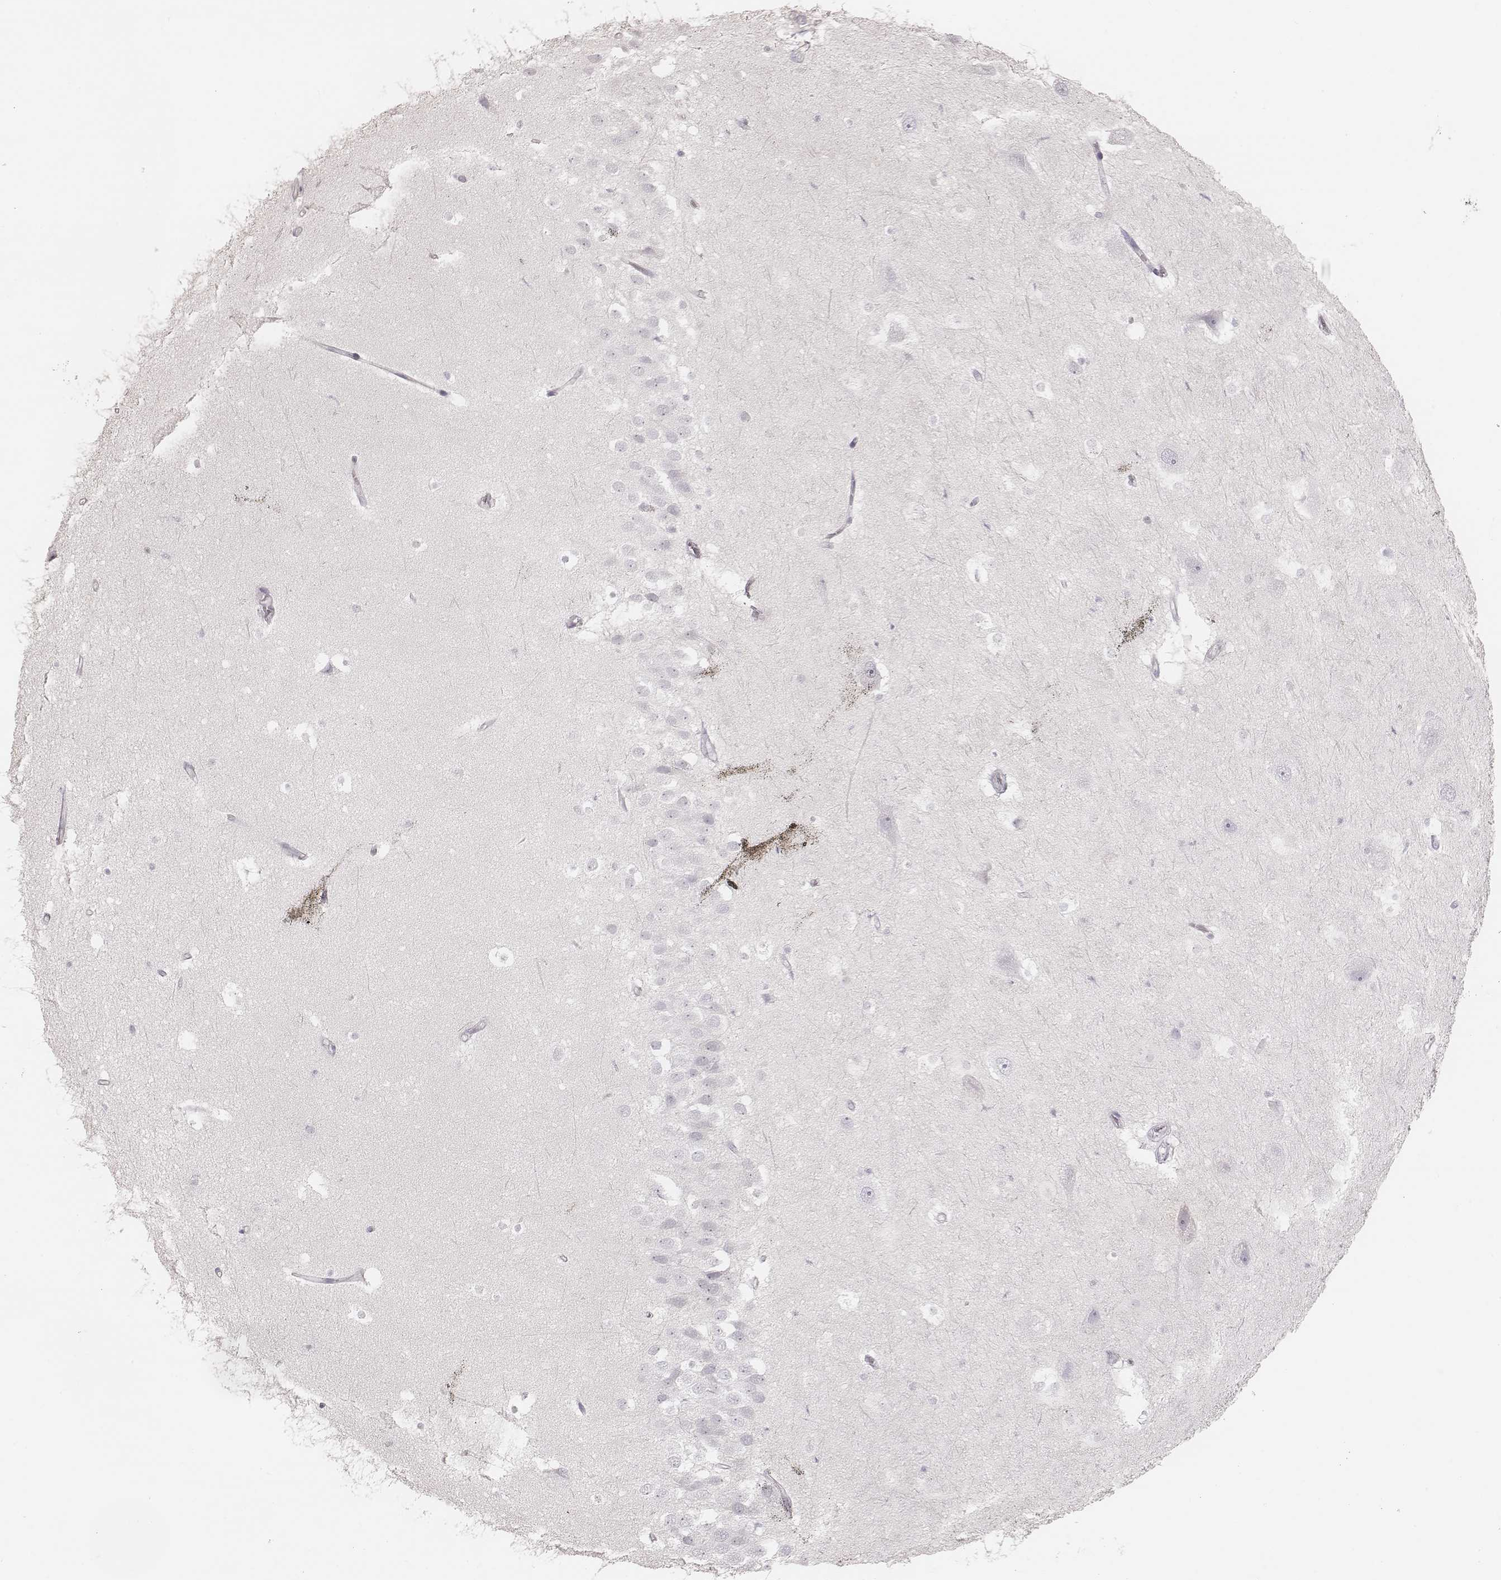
{"staining": {"intensity": "negative", "quantity": "none", "location": "none"}, "tissue": "hippocampus", "cell_type": "Glial cells", "image_type": "normal", "snomed": [{"axis": "morphology", "description": "Normal tissue, NOS"}, {"axis": "topography", "description": "Hippocampus"}], "caption": "A high-resolution photomicrograph shows IHC staining of normal hippocampus, which shows no significant positivity in glial cells.", "gene": "ZP4", "patient": {"sex": "male", "age": 26}}